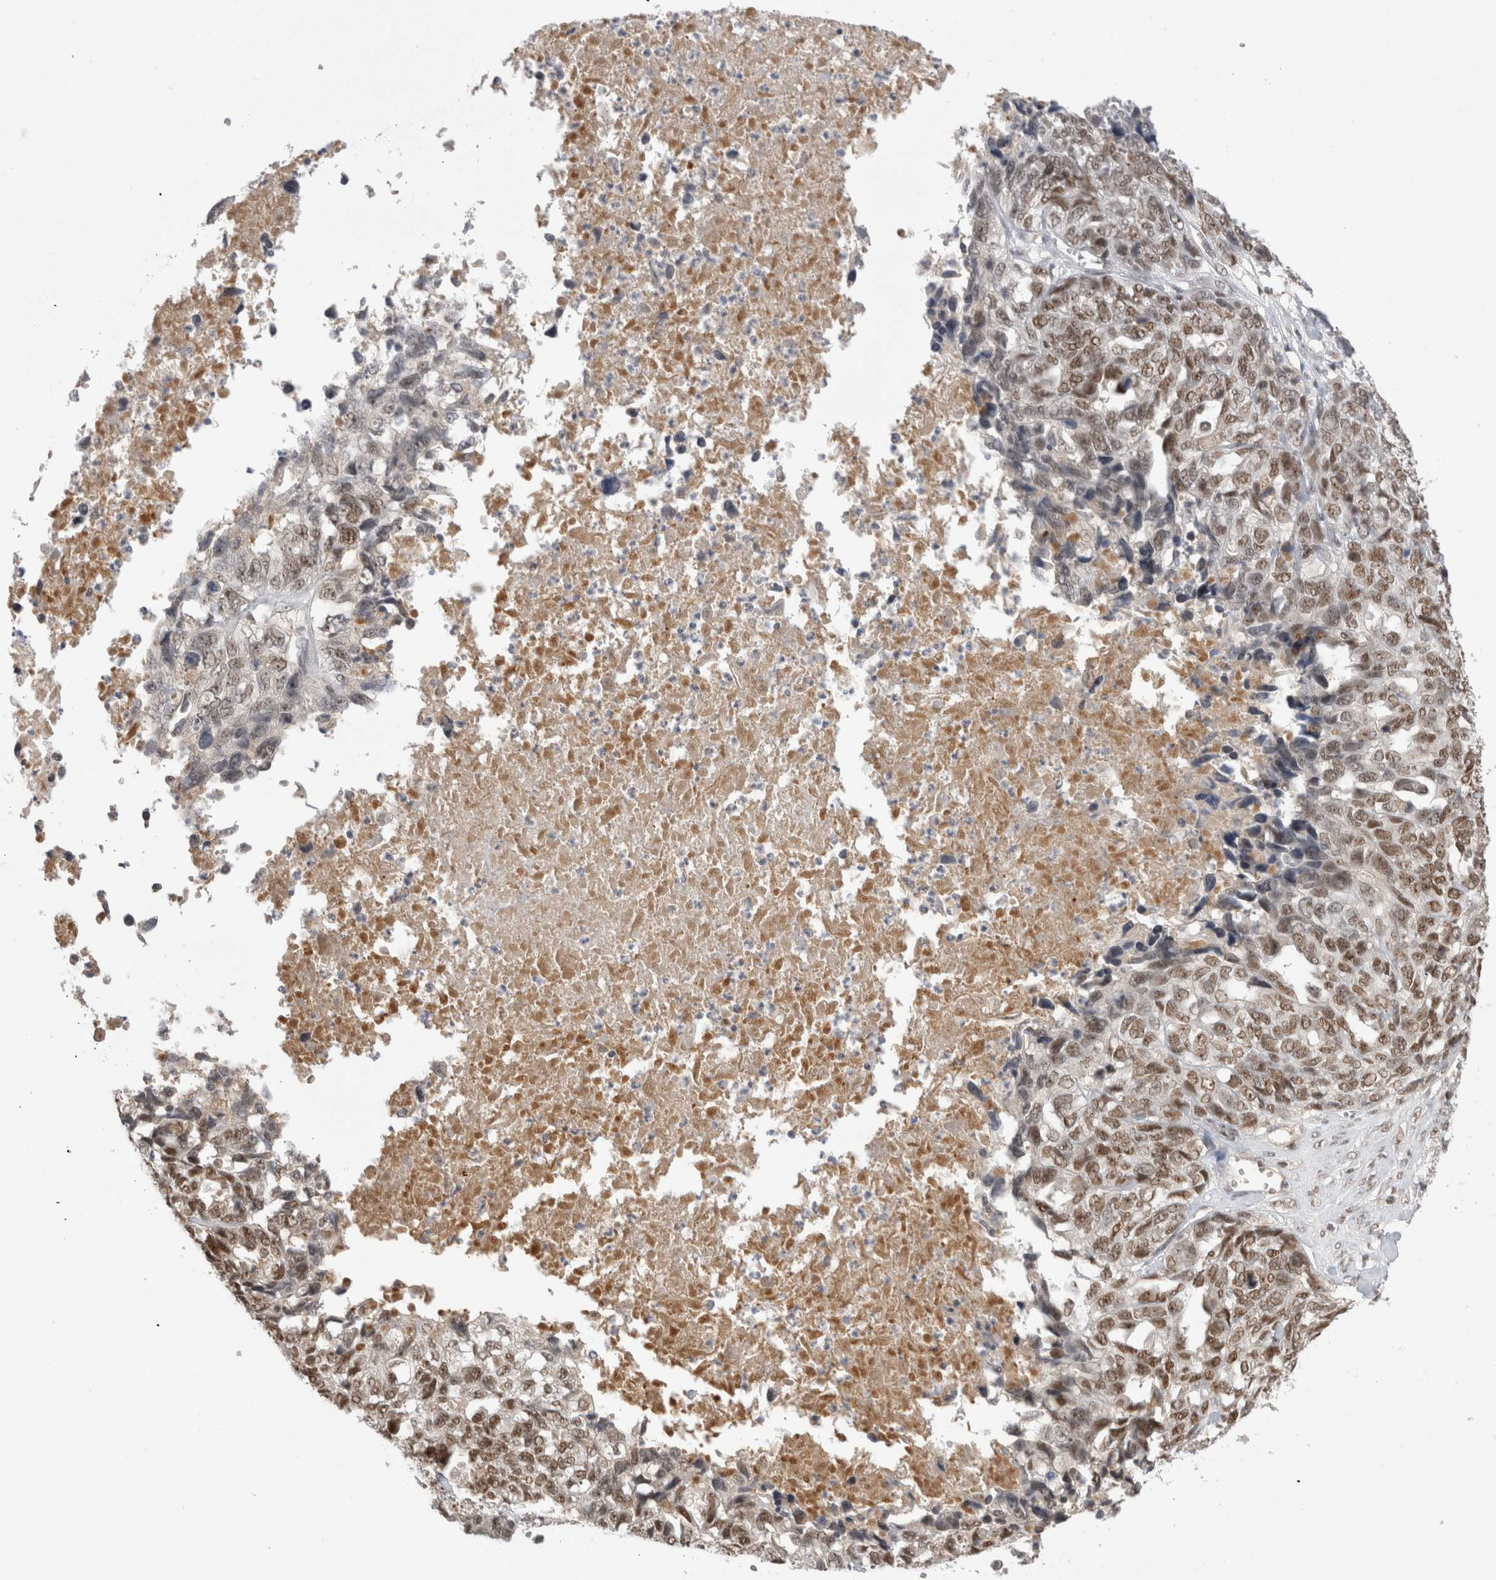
{"staining": {"intensity": "moderate", "quantity": ">75%", "location": "nuclear"}, "tissue": "ovarian cancer", "cell_type": "Tumor cells", "image_type": "cancer", "snomed": [{"axis": "morphology", "description": "Cystadenocarcinoma, serous, NOS"}, {"axis": "topography", "description": "Ovary"}], "caption": "Human ovarian cancer stained for a protein (brown) exhibits moderate nuclear positive positivity in about >75% of tumor cells.", "gene": "ZNF24", "patient": {"sex": "female", "age": 79}}